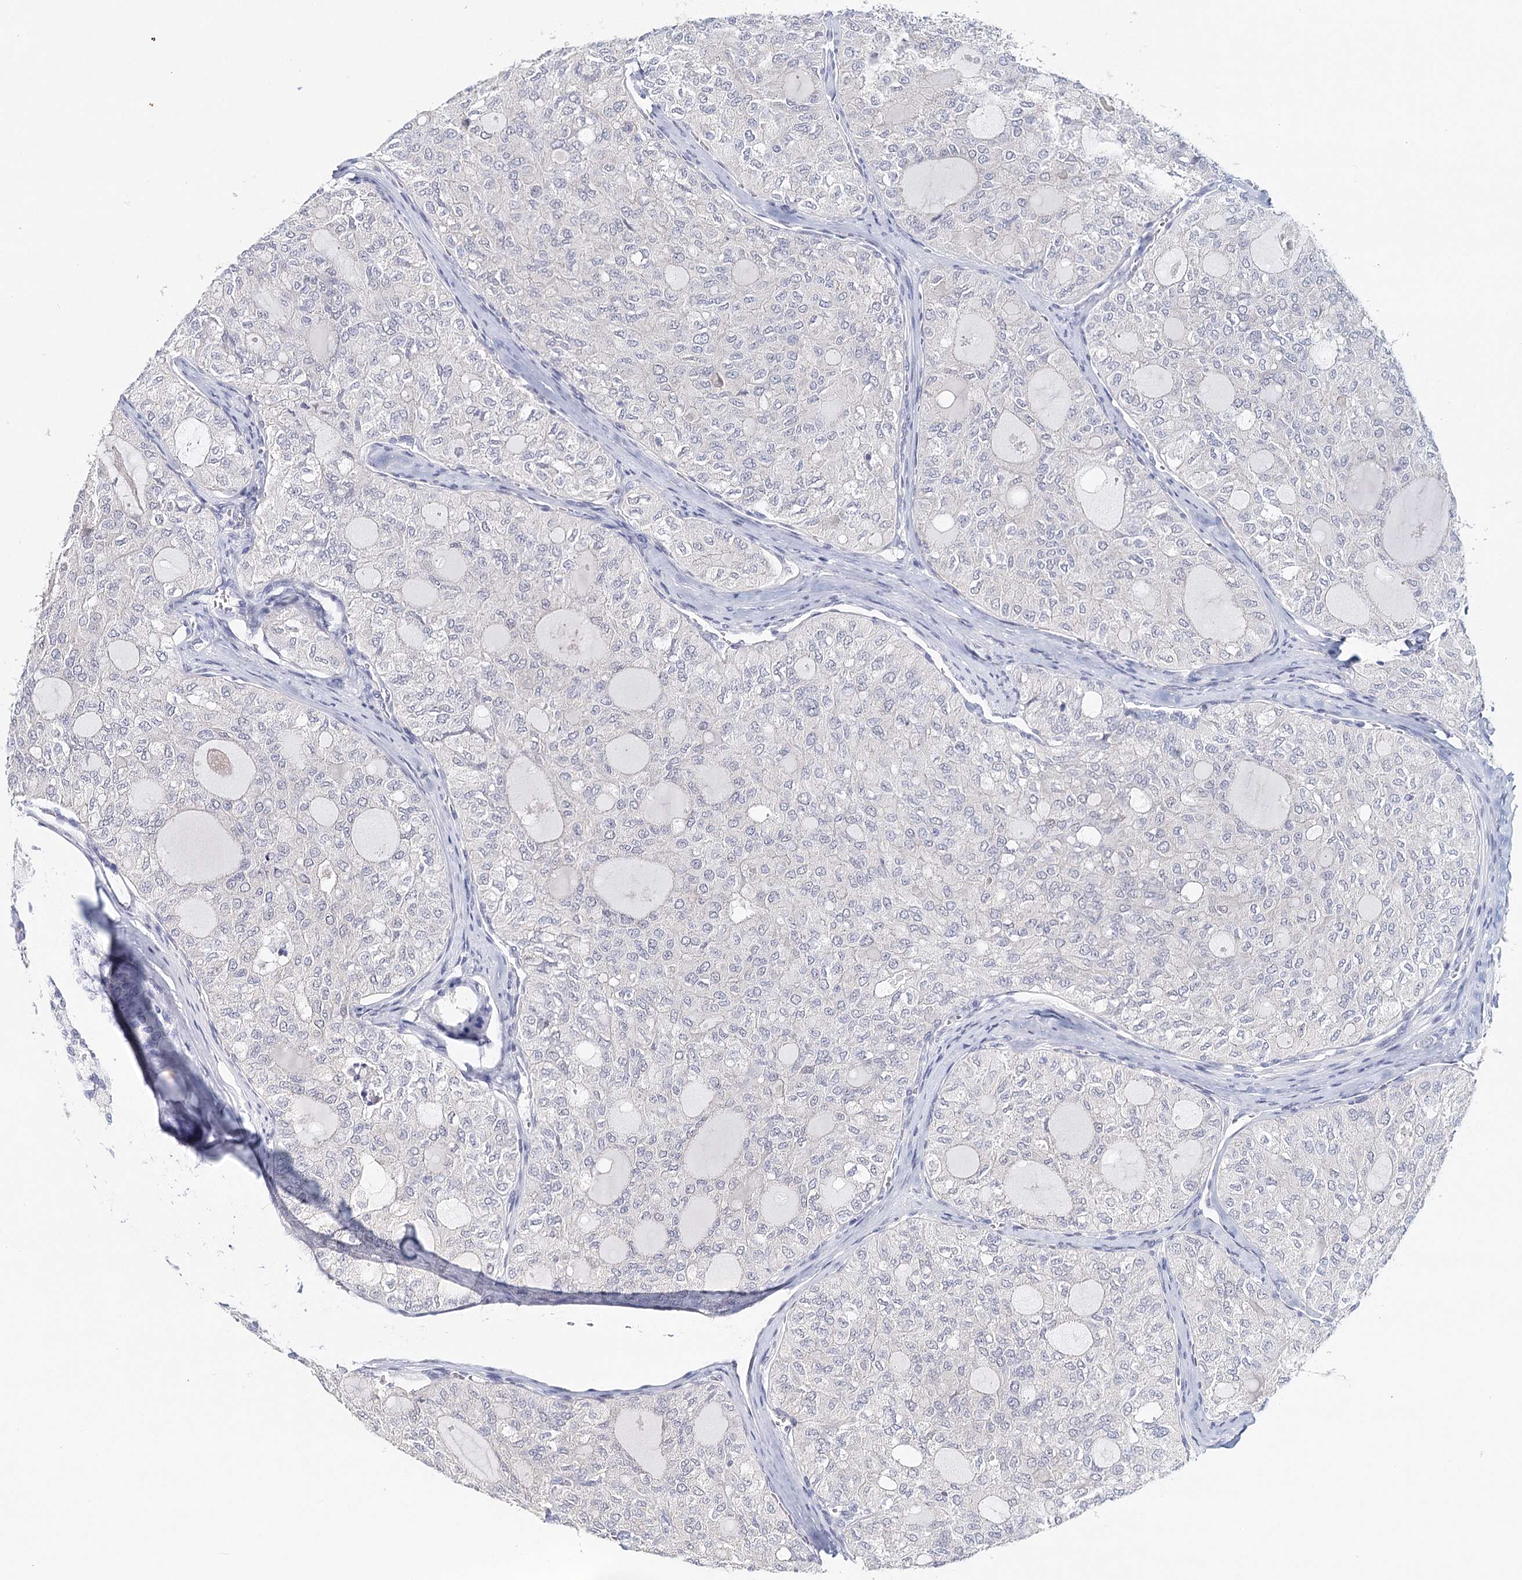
{"staining": {"intensity": "negative", "quantity": "none", "location": "none"}, "tissue": "thyroid cancer", "cell_type": "Tumor cells", "image_type": "cancer", "snomed": [{"axis": "morphology", "description": "Follicular adenoma carcinoma, NOS"}, {"axis": "topography", "description": "Thyroid gland"}], "caption": "Tumor cells show no significant protein staining in thyroid cancer (follicular adenoma carcinoma).", "gene": "HSPA4L", "patient": {"sex": "male", "age": 75}}